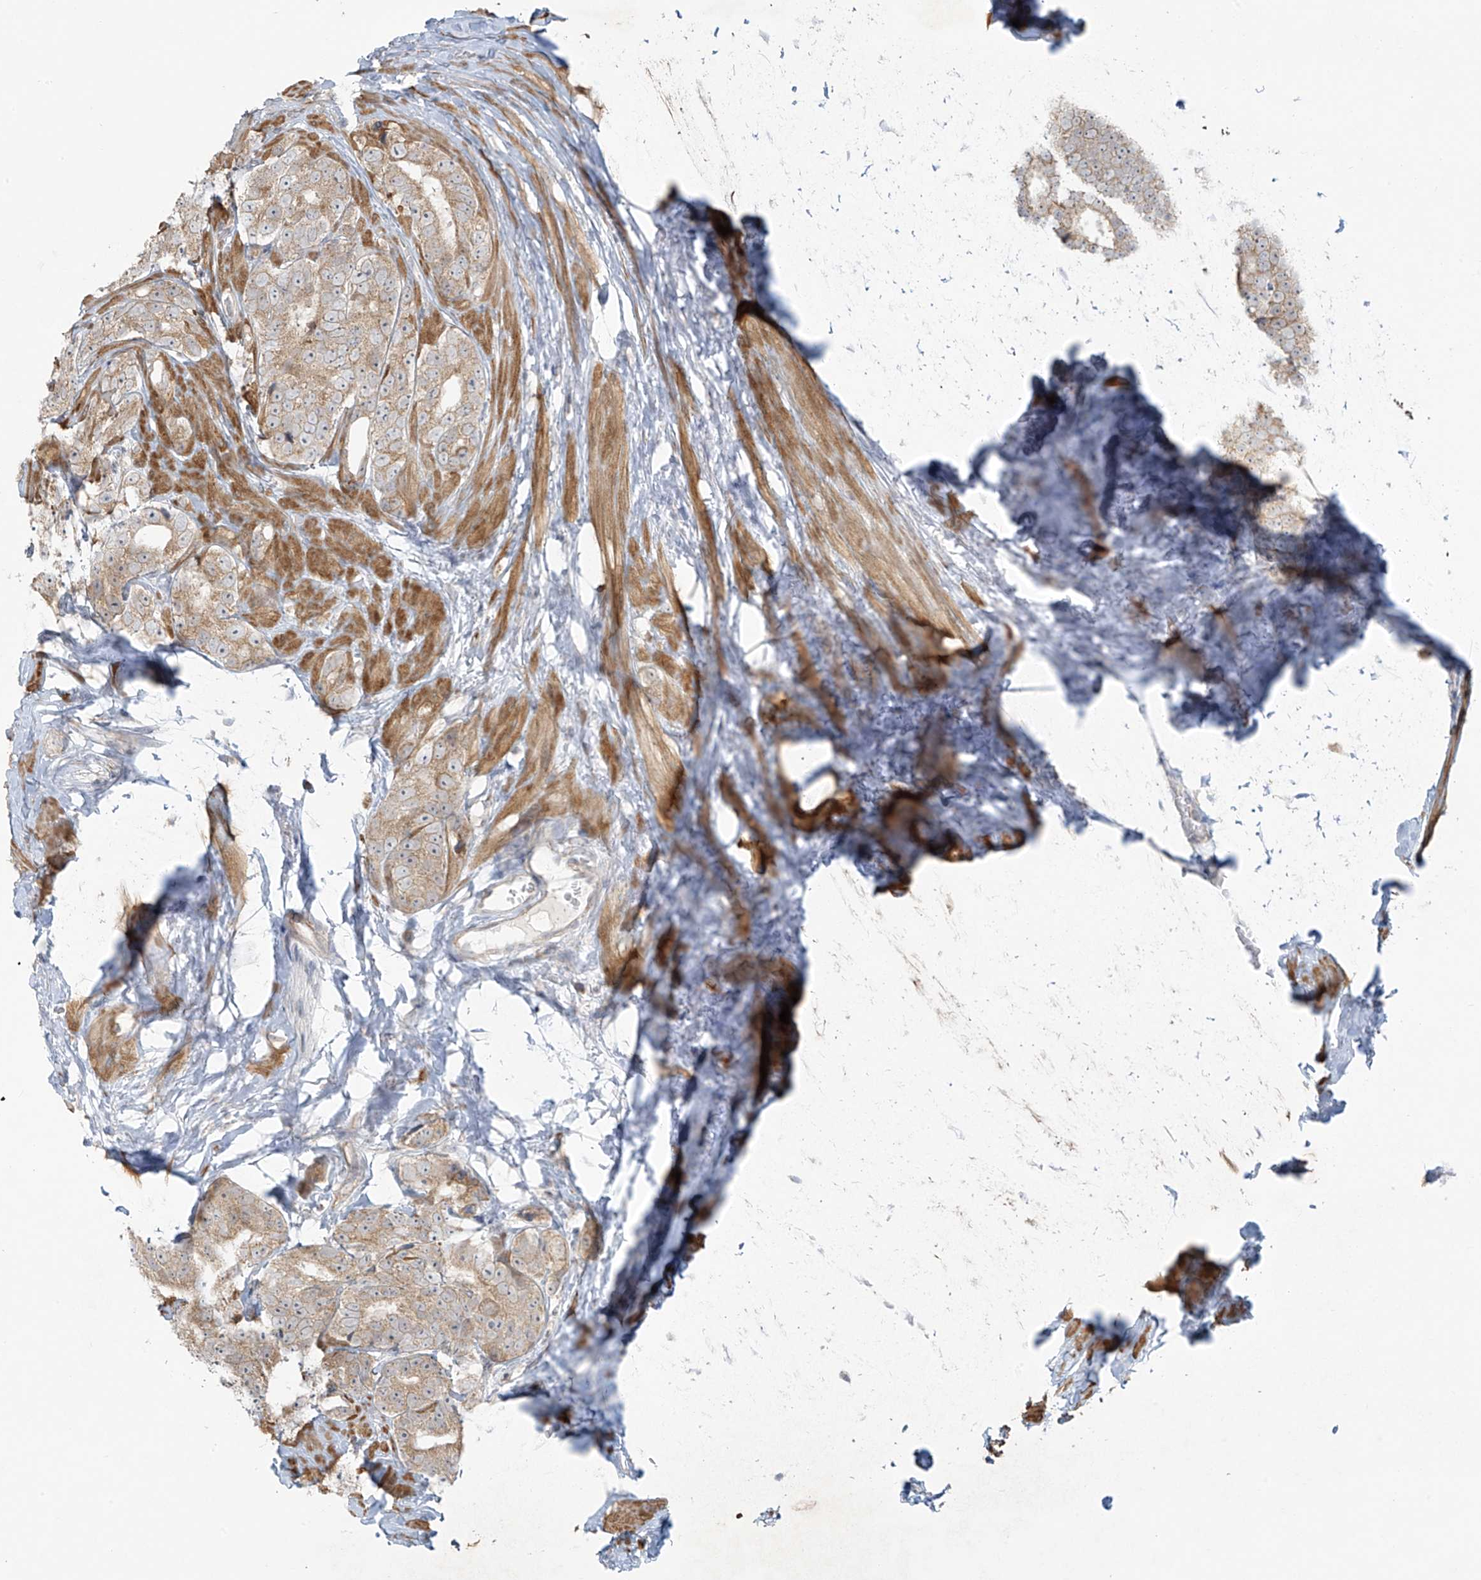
{"staining": {"intensity": "weak", "quantity": ">75%", "location": "cytoplasmic/membranous"}, "tissue": "prostate cancer", "cell_type": "Tumor cells", "image_type": "cancer", "snomed": [{"axis": "morphology", "description": "Adenocarcinoma, High grade"}, {"axis": "topography", "description": "Prostate"}], "caption": "A micrograph of human prostate high-grade adenocarcinoma stained for a protein exhibits weak cytoplasmic/membranous brown staining in tumor cells. The staining was performed using DAB (3,3'-diaminobenzidine) to visualize the protein expression in brown, while the nuclei were stained in blue with hematoxylin (Magnification: 20x).", "gene": "HDDC2", "patient": {"sex": "male", "age": 56}}